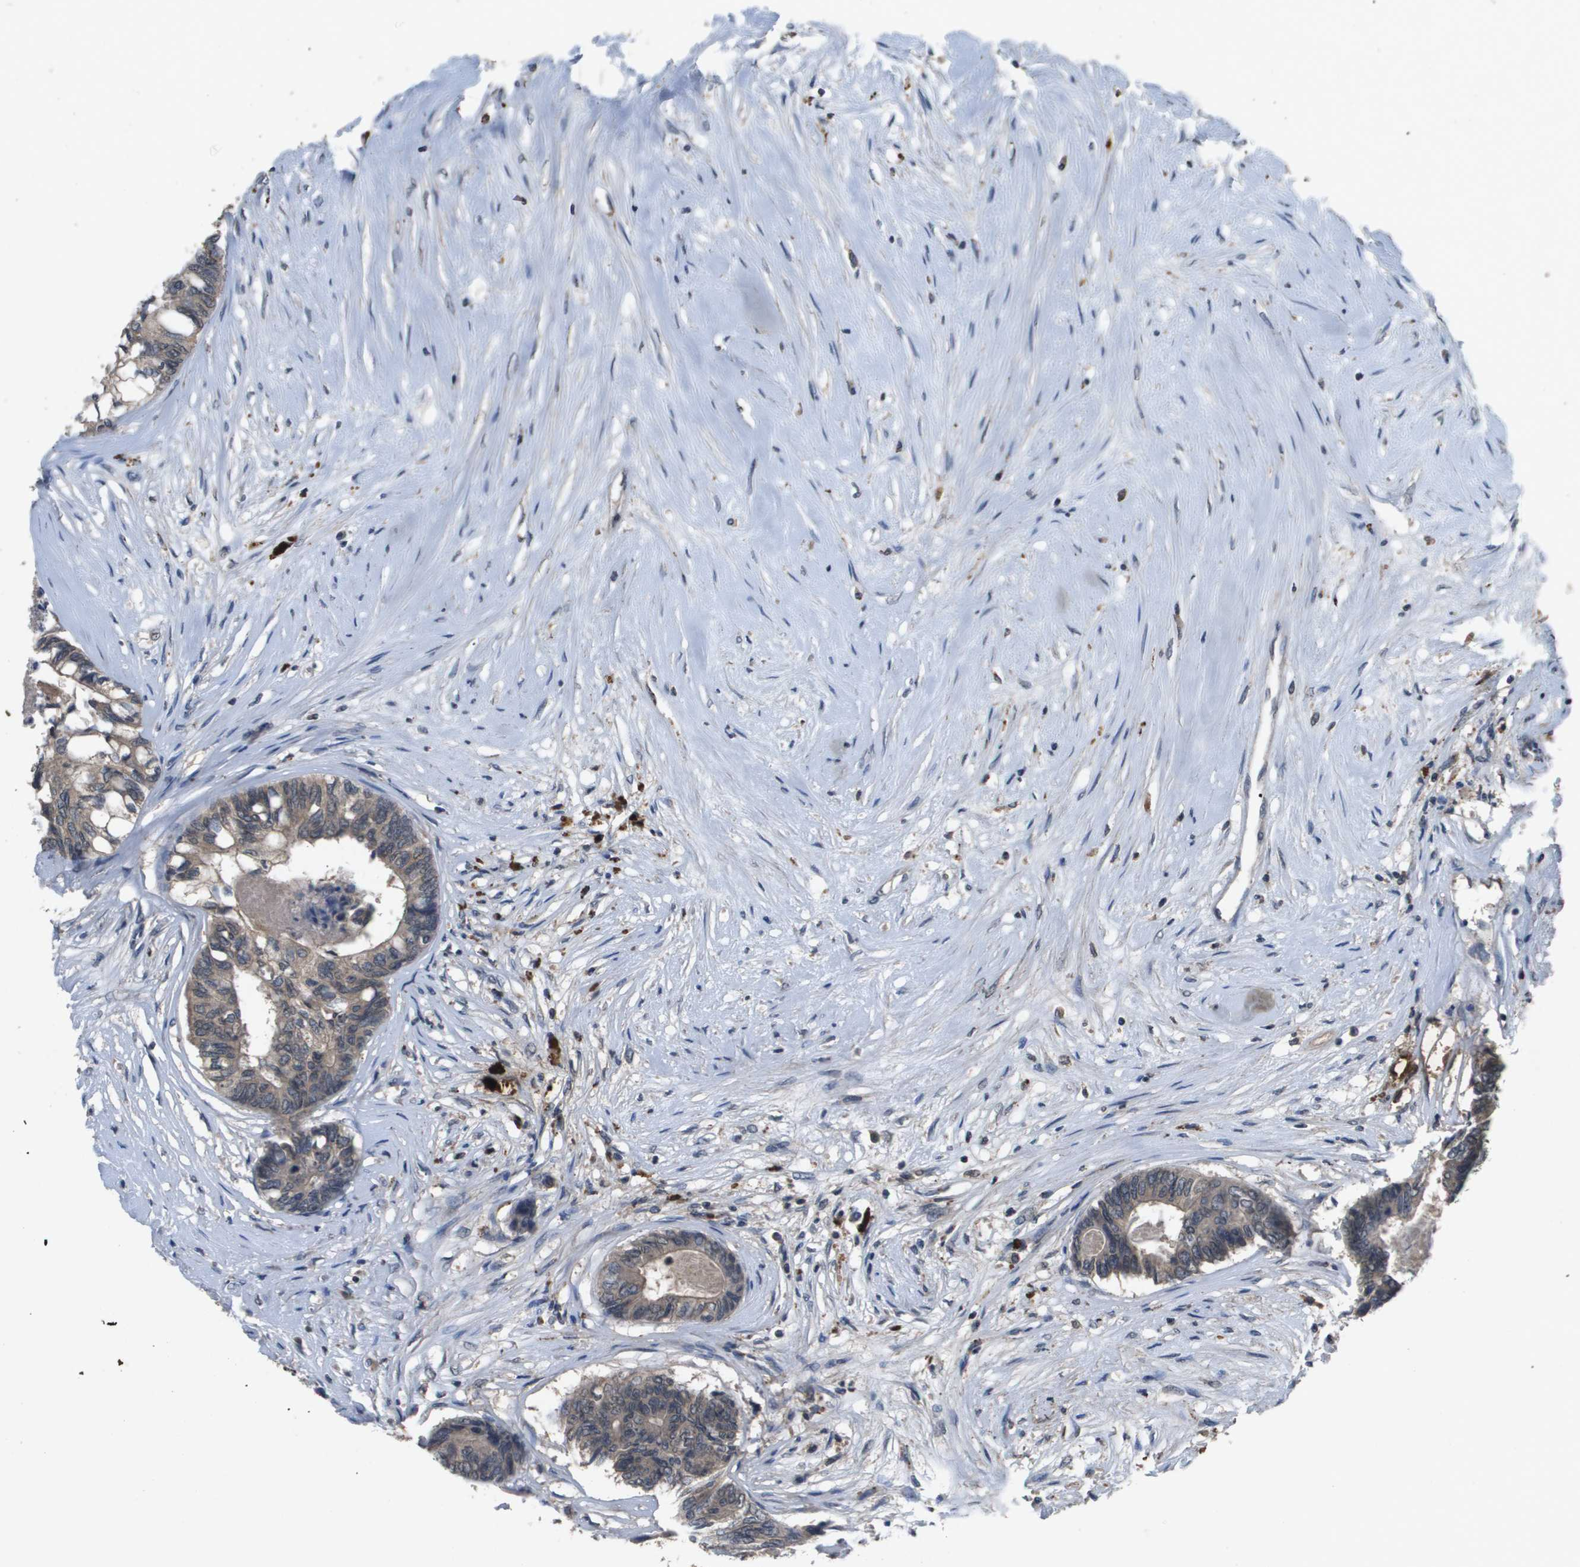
{"staining": {"intensity": "weak", "quantity": "25%-75%", "location": "cytoplasmic/membranous"}, "tissue": "colorectal cancer", "cell_type": "Tumor cells", "image_type": "cancer", "snomed": [{"axis": "morphology", "description": "Adenocarcinoma, NOS"}, {"axis": "topography", "description": "Rectum"}], "caption": "Protein staining by immunohistochemistry shows weak cytoplasmic/membranous expression in approximately 25%-75% of tumor cells in colorectal cancer.", "gene": "PROC", "patient": {"sex": "male", "age": 63}}